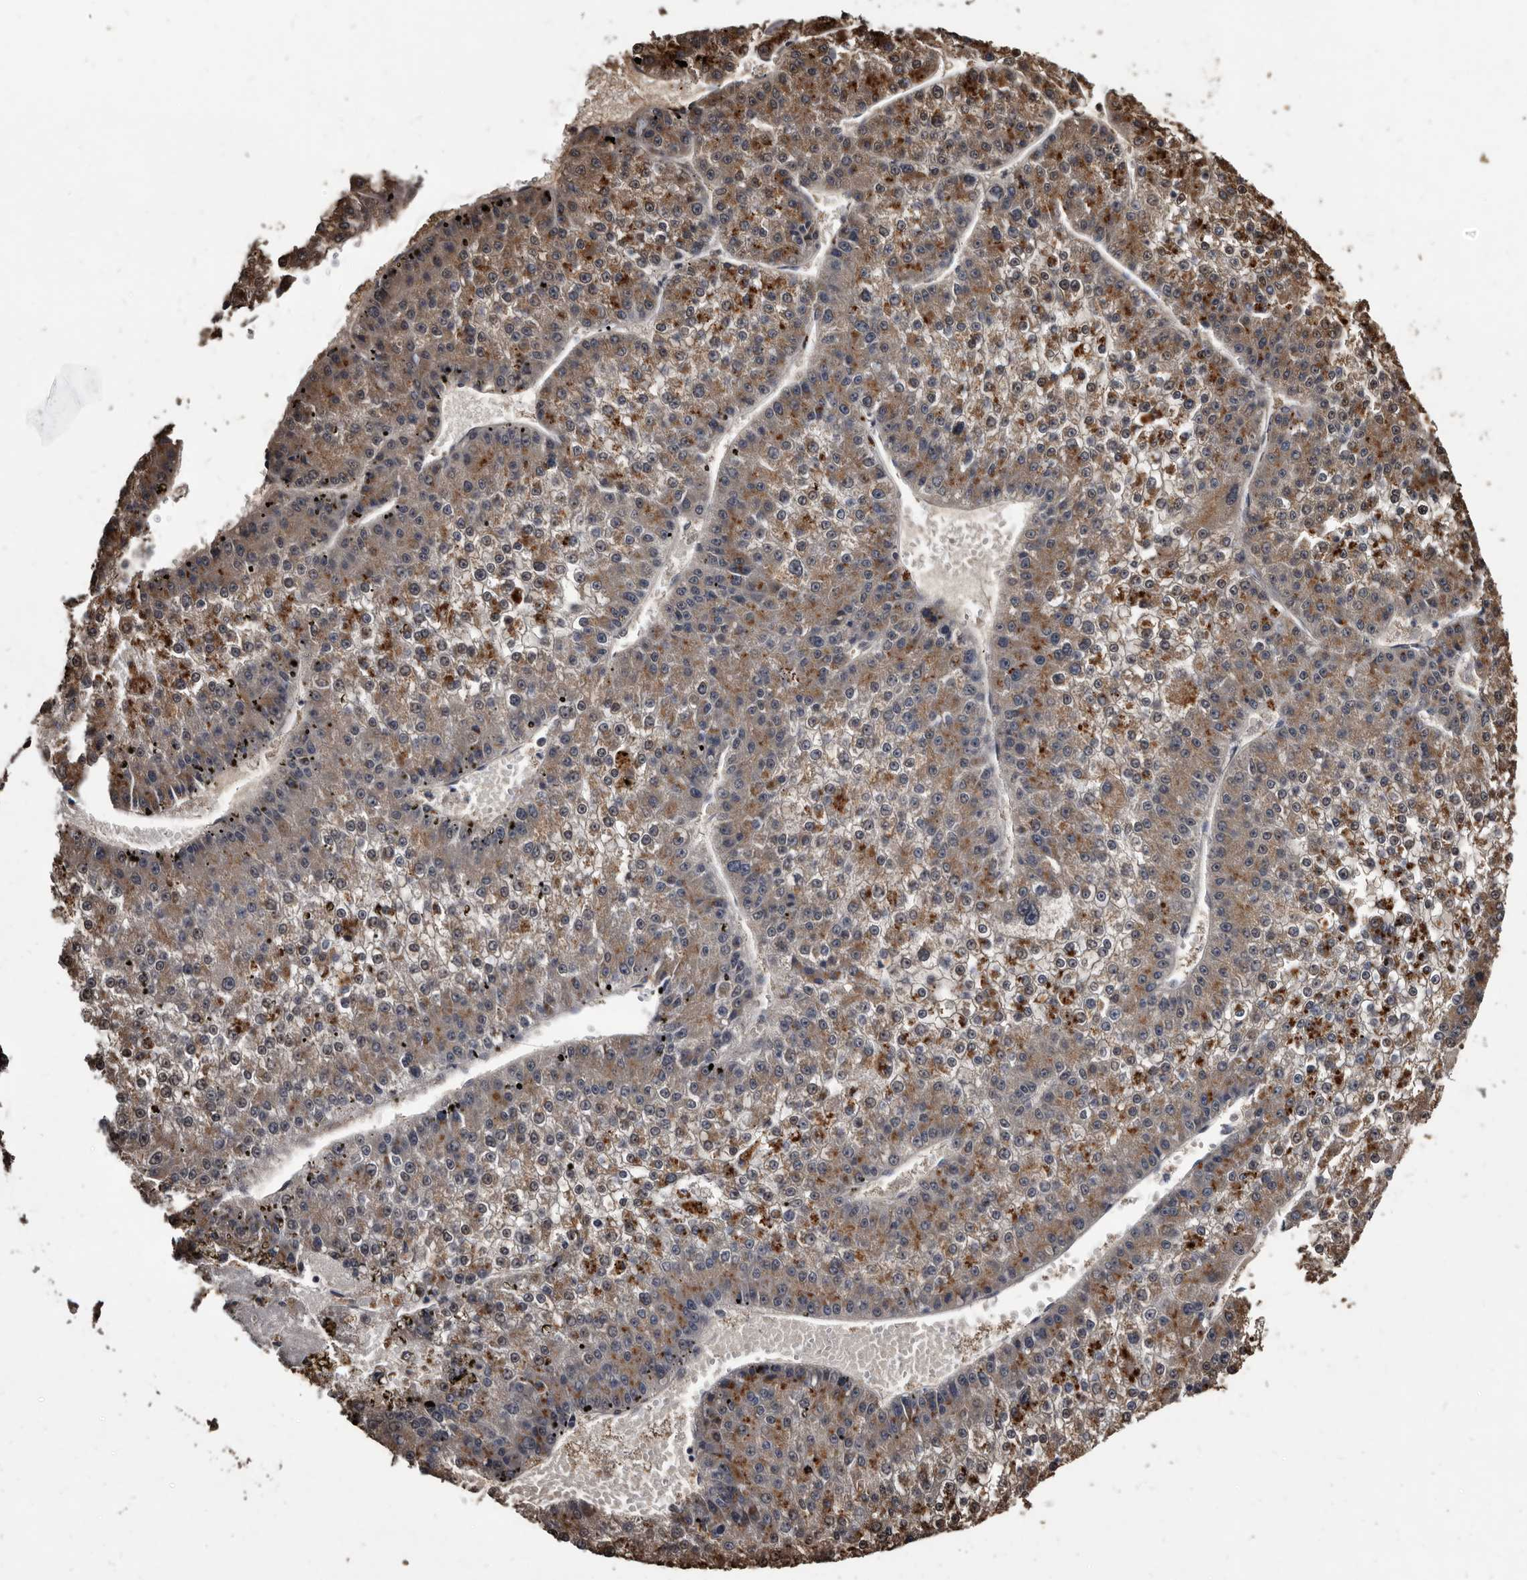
{"staining": {"intensity": "moderate", "quantity": ">75%", "location": "cytoplasmic/membranous"}, "tissue": "liver cancer", "cell_type": "Tumor cells", "image_type": "cancer", "snomed": [{"axis": "morphology", "description": "Carcinoma, Hepatocellular, NOS"}, {"axis": "topography", "description": "Liver"}], "caption": "A micrograph of human liver cancer (hepatocellular carcinoma) stained for a protein reveals moderate cytoplasmic/membranous brown staining in tumor cells. (DAB (3,3'-diaminobenzidine) IHC, brown staining for protein, blue staining for nuclei).", "gene": "CTSA", "patient": {"sex": "female", "age": 73}}